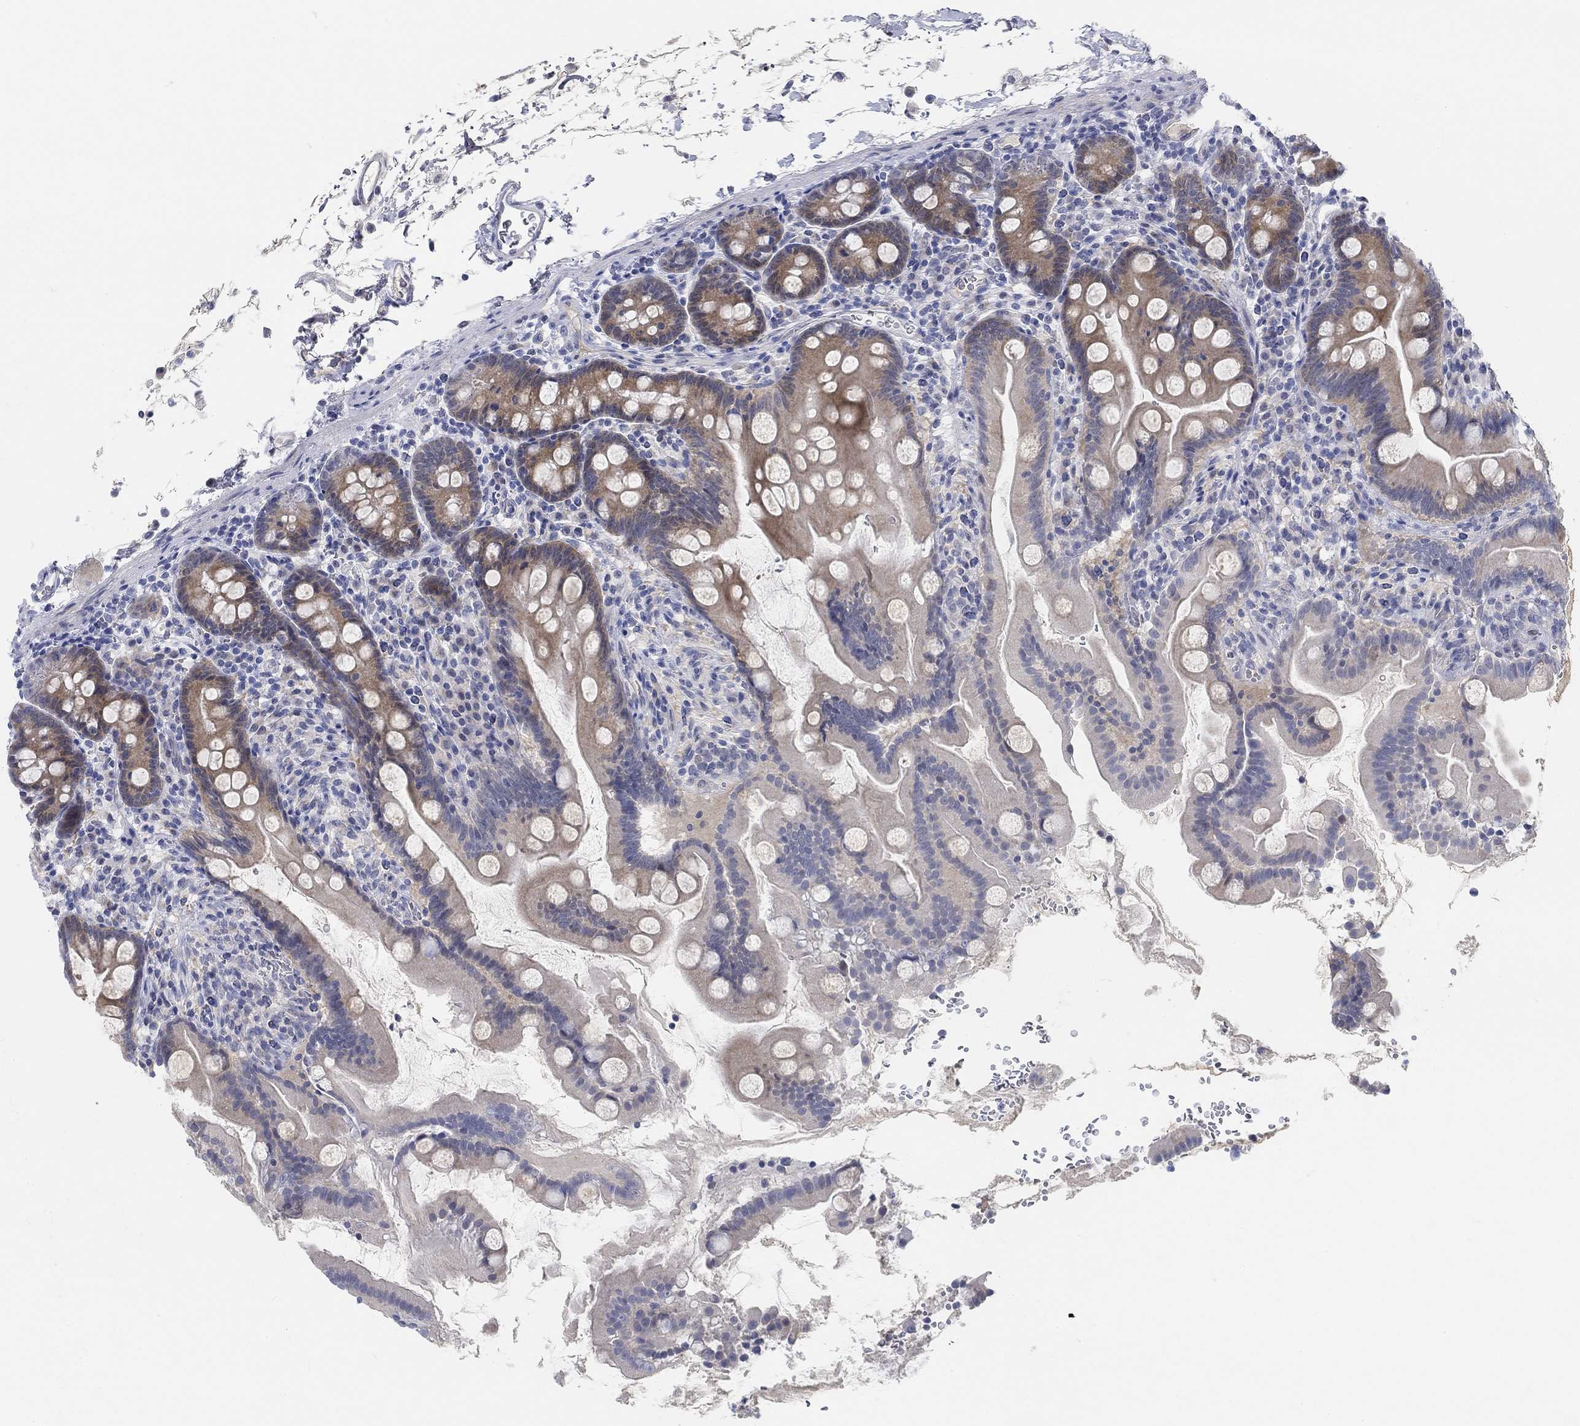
{"staining": {"intensity": "moderate", "quantity": "<25%", "location": "cytoplasmic/membranous"}, "tissue": "small intestine", "cell_type": "Glandular cells", "image_type": "normal", "snomed": [{"axis": "morphology", "description": "Normal tissue, NOS"}, {"axis": "topography", "description": "Small intestine"}], "caption": "Immunohistochemical staining of normal human small intestine reveals <25% levels of moderate cytoplasmic/membranous protein staining in about <25% of glandular cells.", "gene": "SNTG2", "patient": {"sex": "female", "age": 44}}